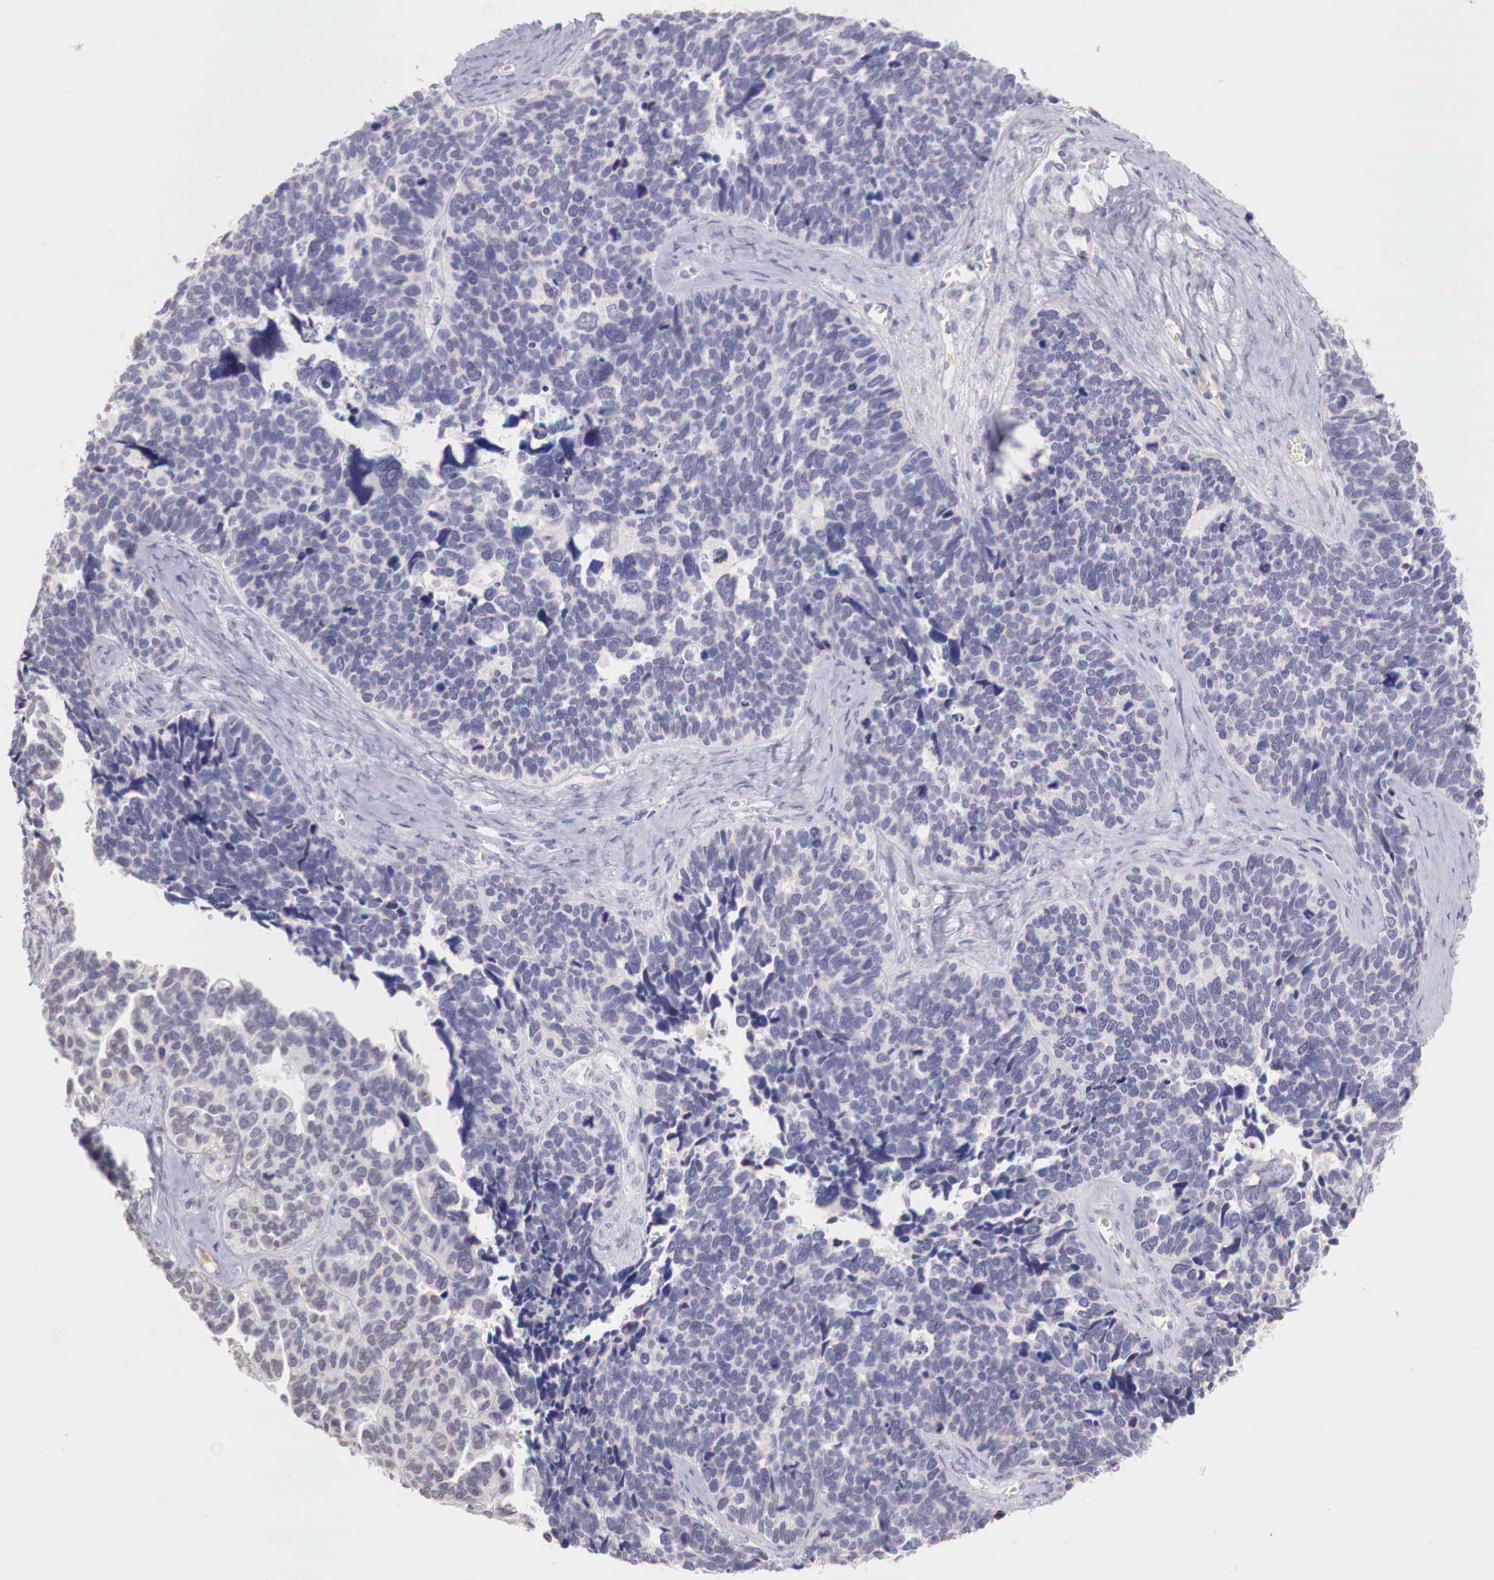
{"staining": {"intensity": "weak", "quantity": "<25%", "location": "nuclear"}, "tissue": "ovarian cancer", "cell_type": "Tumor cells", "image_type": "cancer", "snomed": [{"axis": "morphology", "description": "Cystadenocarcinoma, serous, NOS"}, {"axis": "topography", "description": "Ovary"}], "caption": "Tumor cells are negative for protein expression in human ovarian serous cystadenocarcinoma.", "gene": "XPNPEP2", "patient": {"sex": "female", "age": 77}}